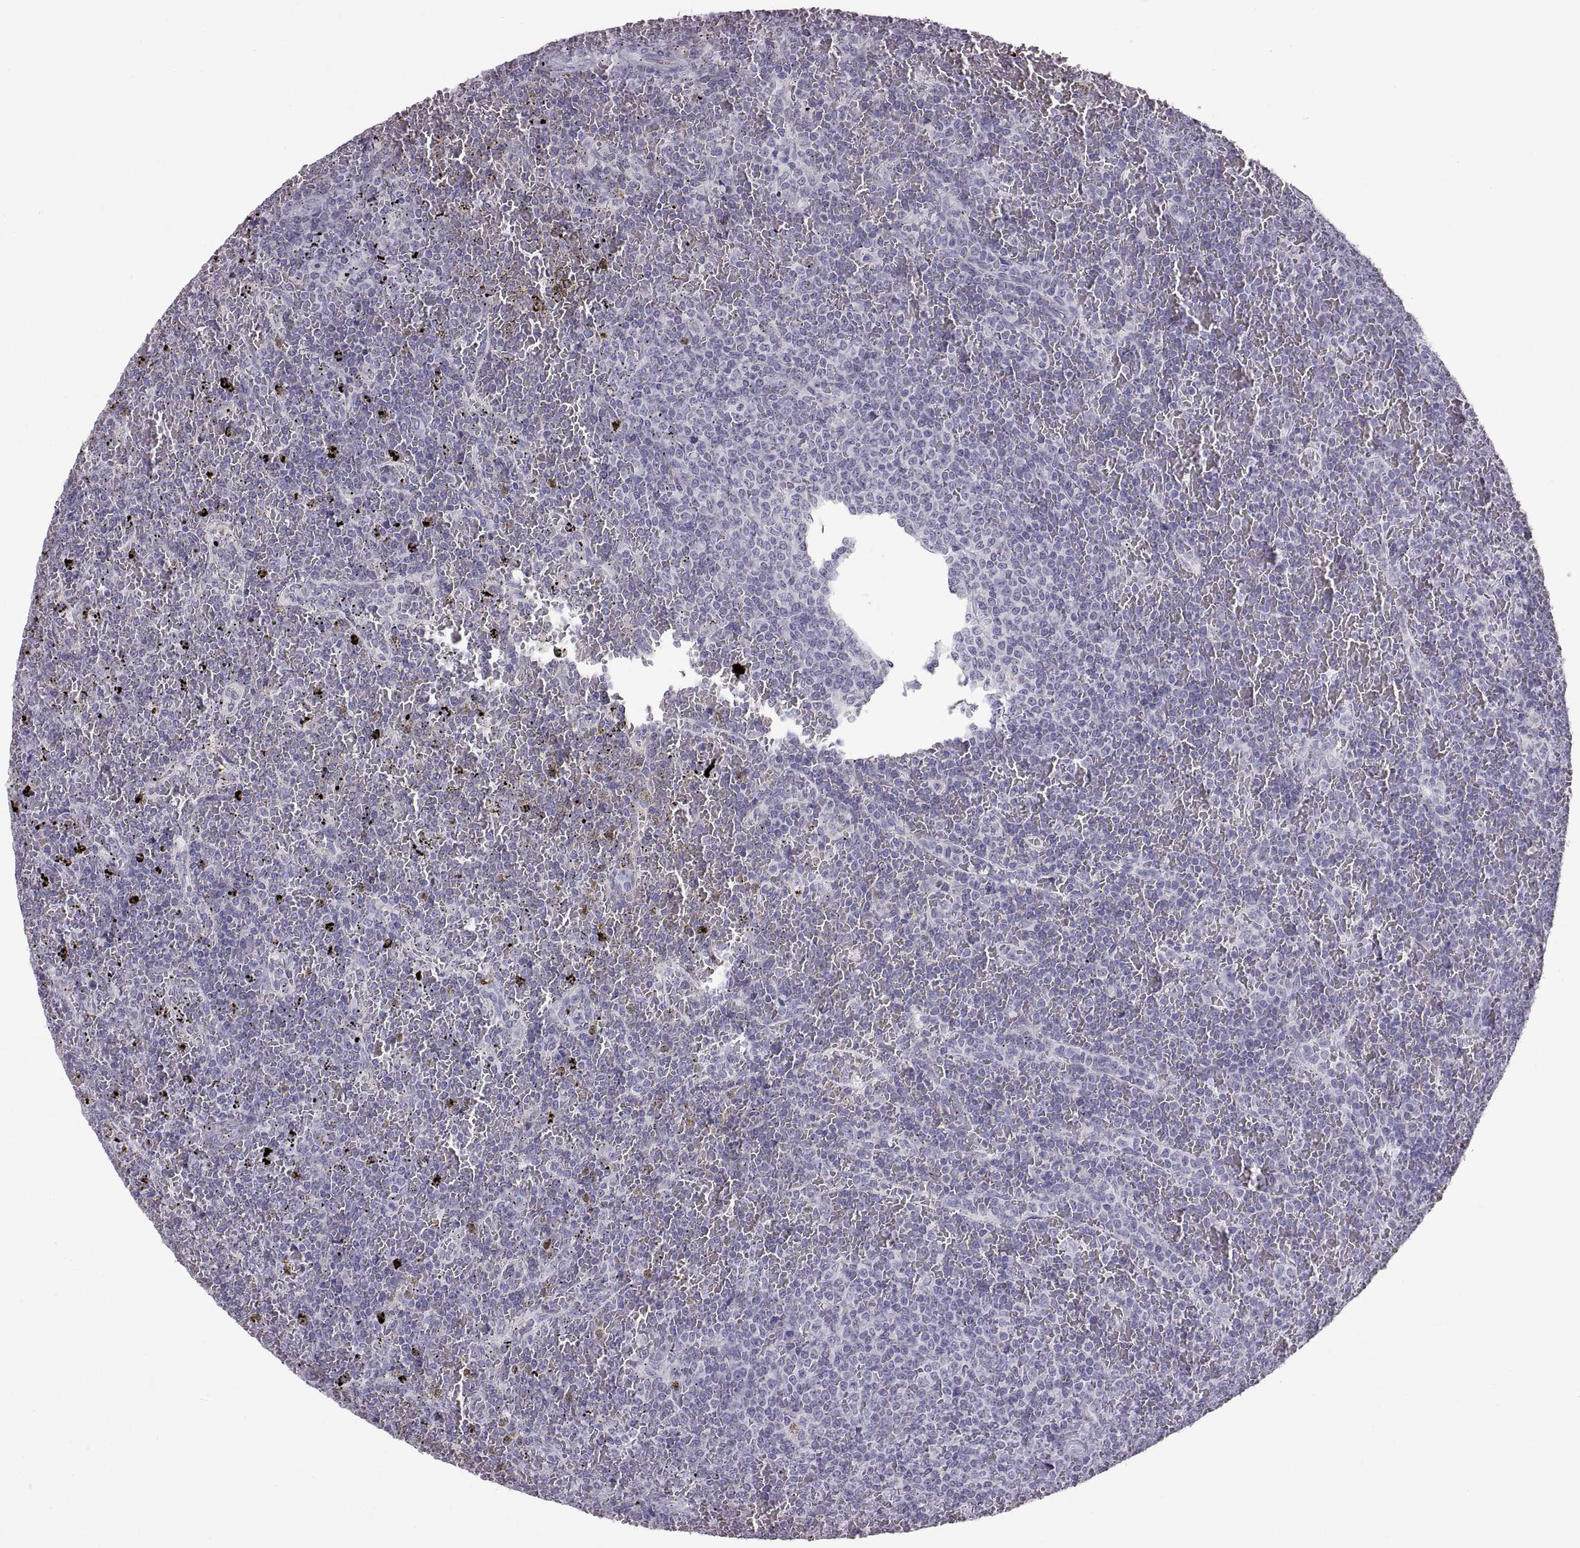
{"staining": {"intensity": "negative", "quantity": "none", "location": "none"}, "tissue": "lymphoma", "cell_type": "Tumor cells", "image_type": "cancer", "snomed": [{"axis": "morphology", "description": "Malignant lymphoma, non-Hodgkin's type, Low grade"}, {"axis": "topography", "description": "Spleen"}], "caption": "Lymphoma was stained to show a protein in brown. There is no significant expression in tumor cells.", "gene": "WBP2NL", "patient": {"sex": "female", "age": 77}}